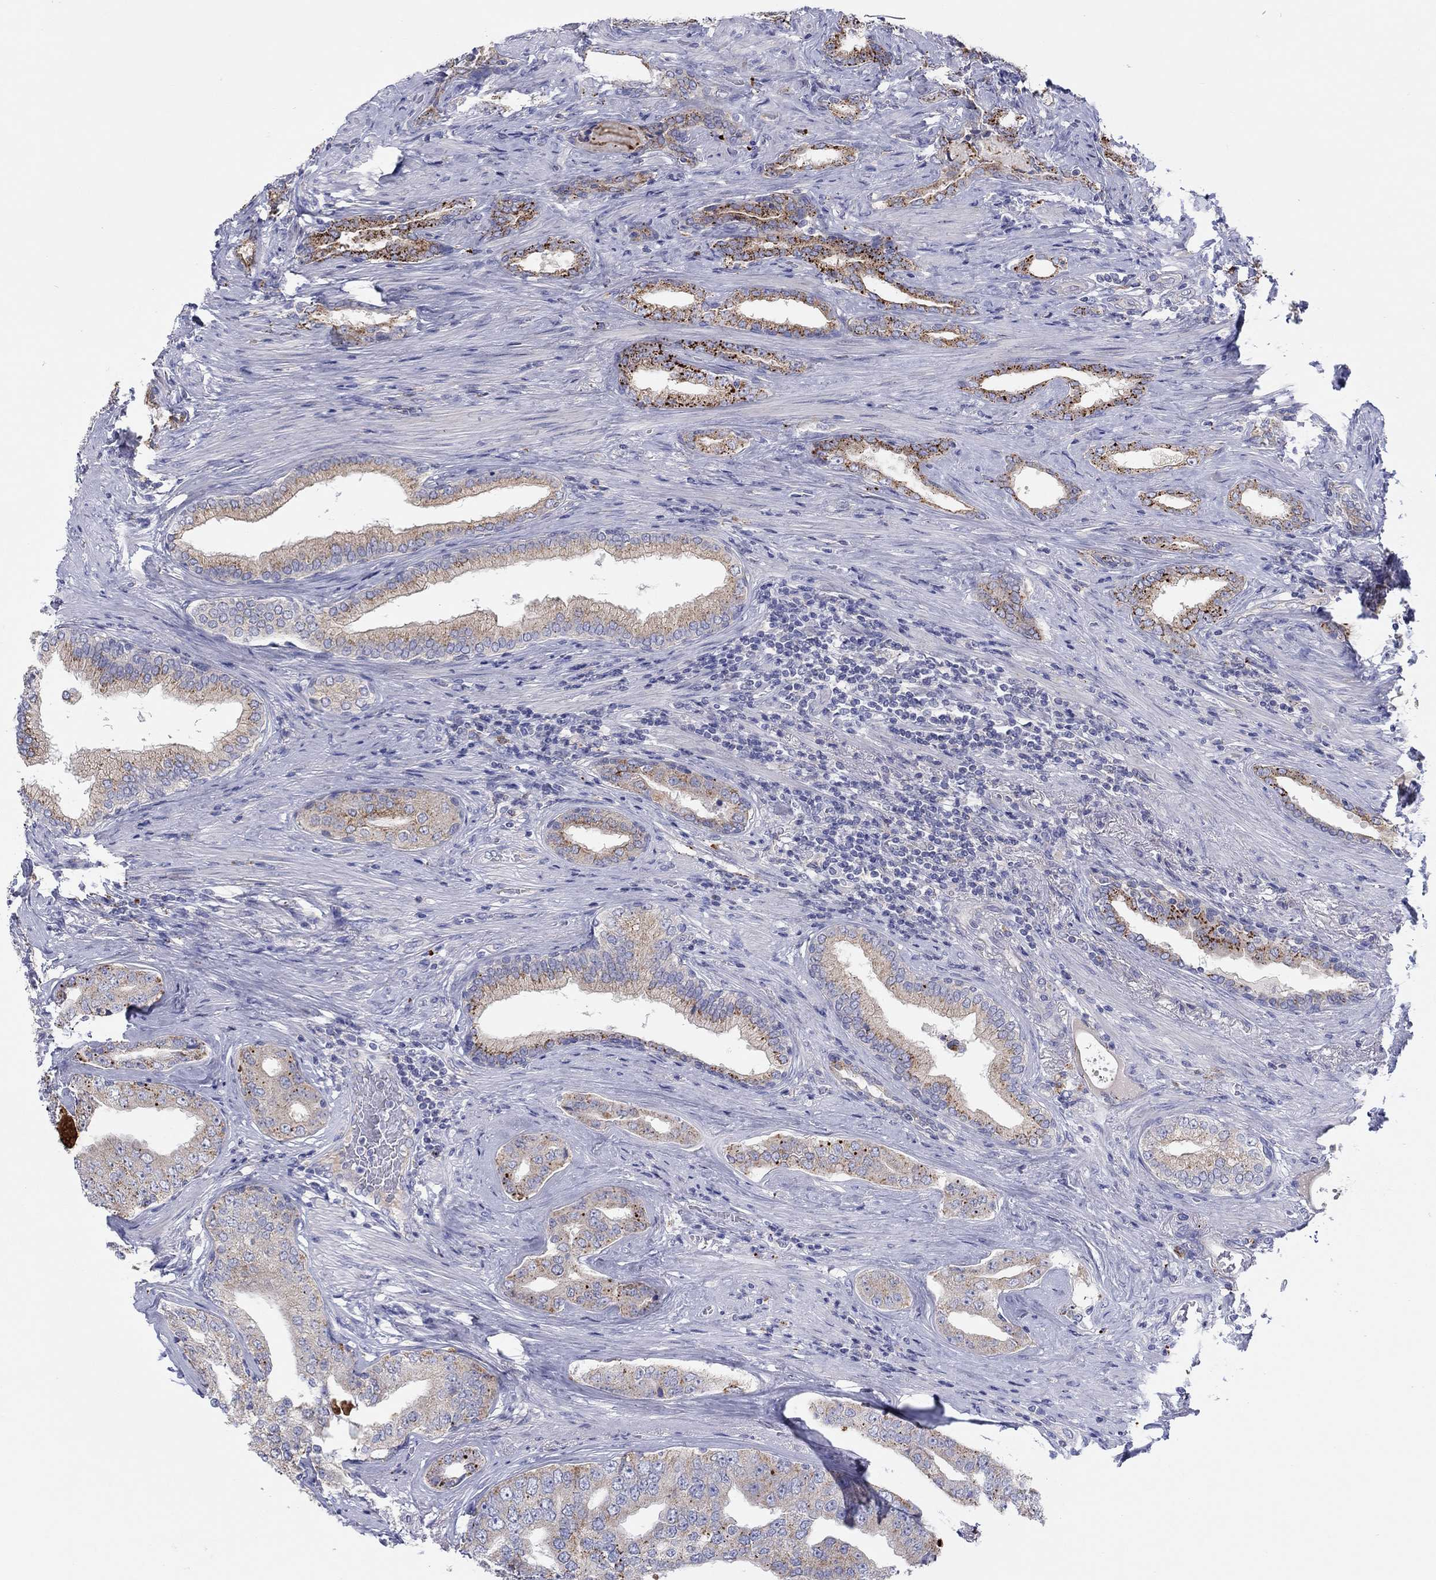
{"staining": {"intensity": "strong", "quantity": ">75%", "location": "cytoplasmic/membranous"}, "tissue": "prostate cancer", "cell_type": "Tumor cells", "image_type": "cancer", "snomed": [{"axis": "morphology", "description": "Adenocarcinoma, Low grade"}, {"axis": "topography", "description": "Prostate and seminal vesicle, NOS"}], "caption": "Prostate cancer stained with a protein marker shows strong staining in tumor cells.", "gene": "BCO2", "patient": {"sex": "male", "age": 61}}